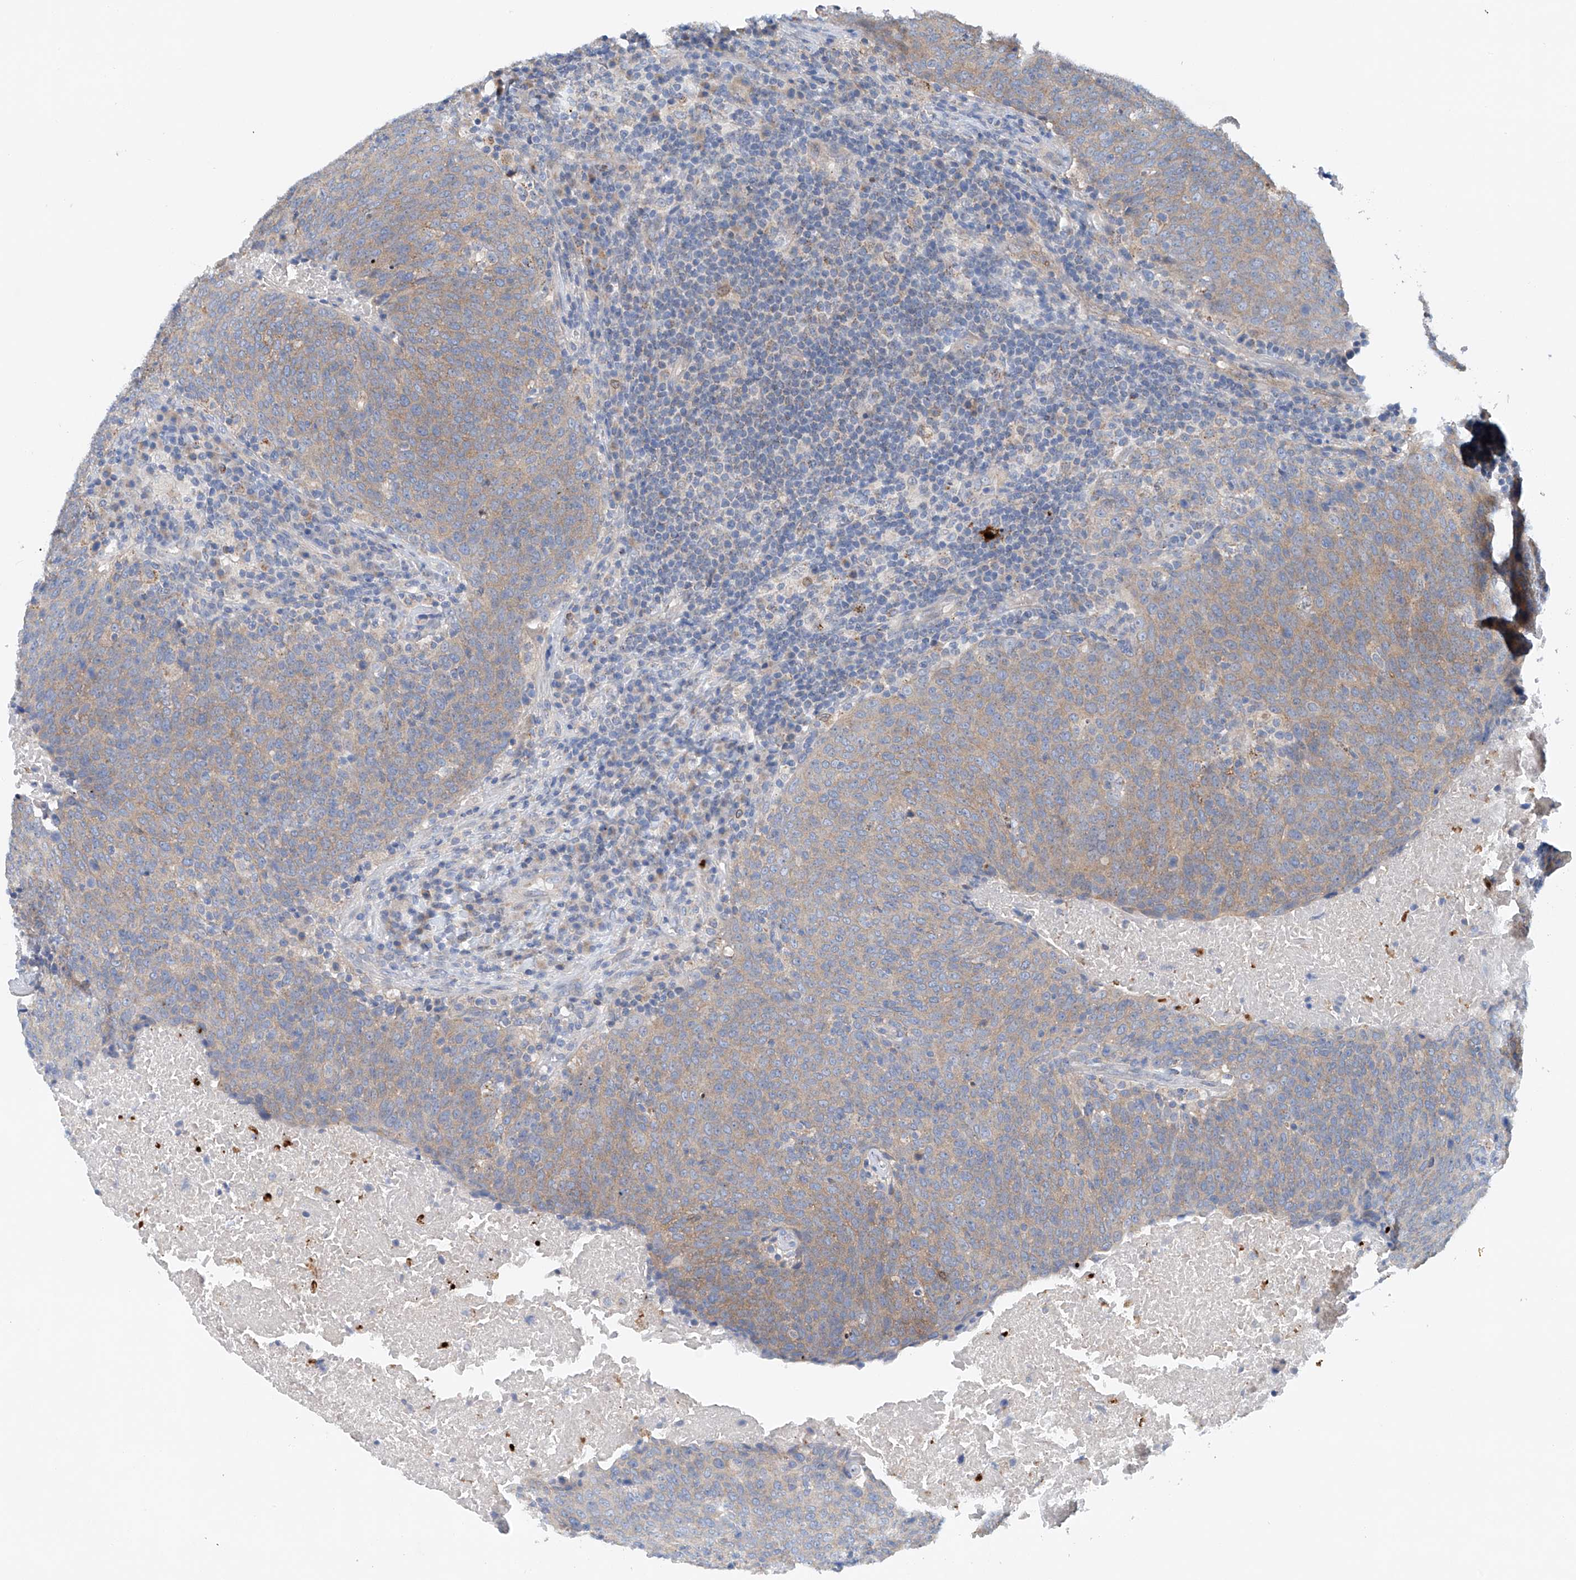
{"staining": {"intensity": "moderate", "quantity": ">75%", "location": "cytoplasmic/membranous"}, "tissue": "head and neck cancer", "cell_type": "Tumor cells", "image_type": "cancer", "snomed": [{"axis": "morphology", "description": "Squamous cell carcinoma, NOS"}, {"axis": "morphology", "description": "Squamous cell carcinoma, metastatic, NOS"}, {"axis": "topography", "description": "Lymph node"}, {"axis": "topography", "description": "Head-Neck"}], "caption": "A photomicrograph of human head and neck cancer (squamous cell carcinoma) stained for a protein exhibits moderate cytoplasmic/membranous brown staining in tumor cells.", "gene": "CEP85L", "patient": {"sex": "male", "age": 62}}